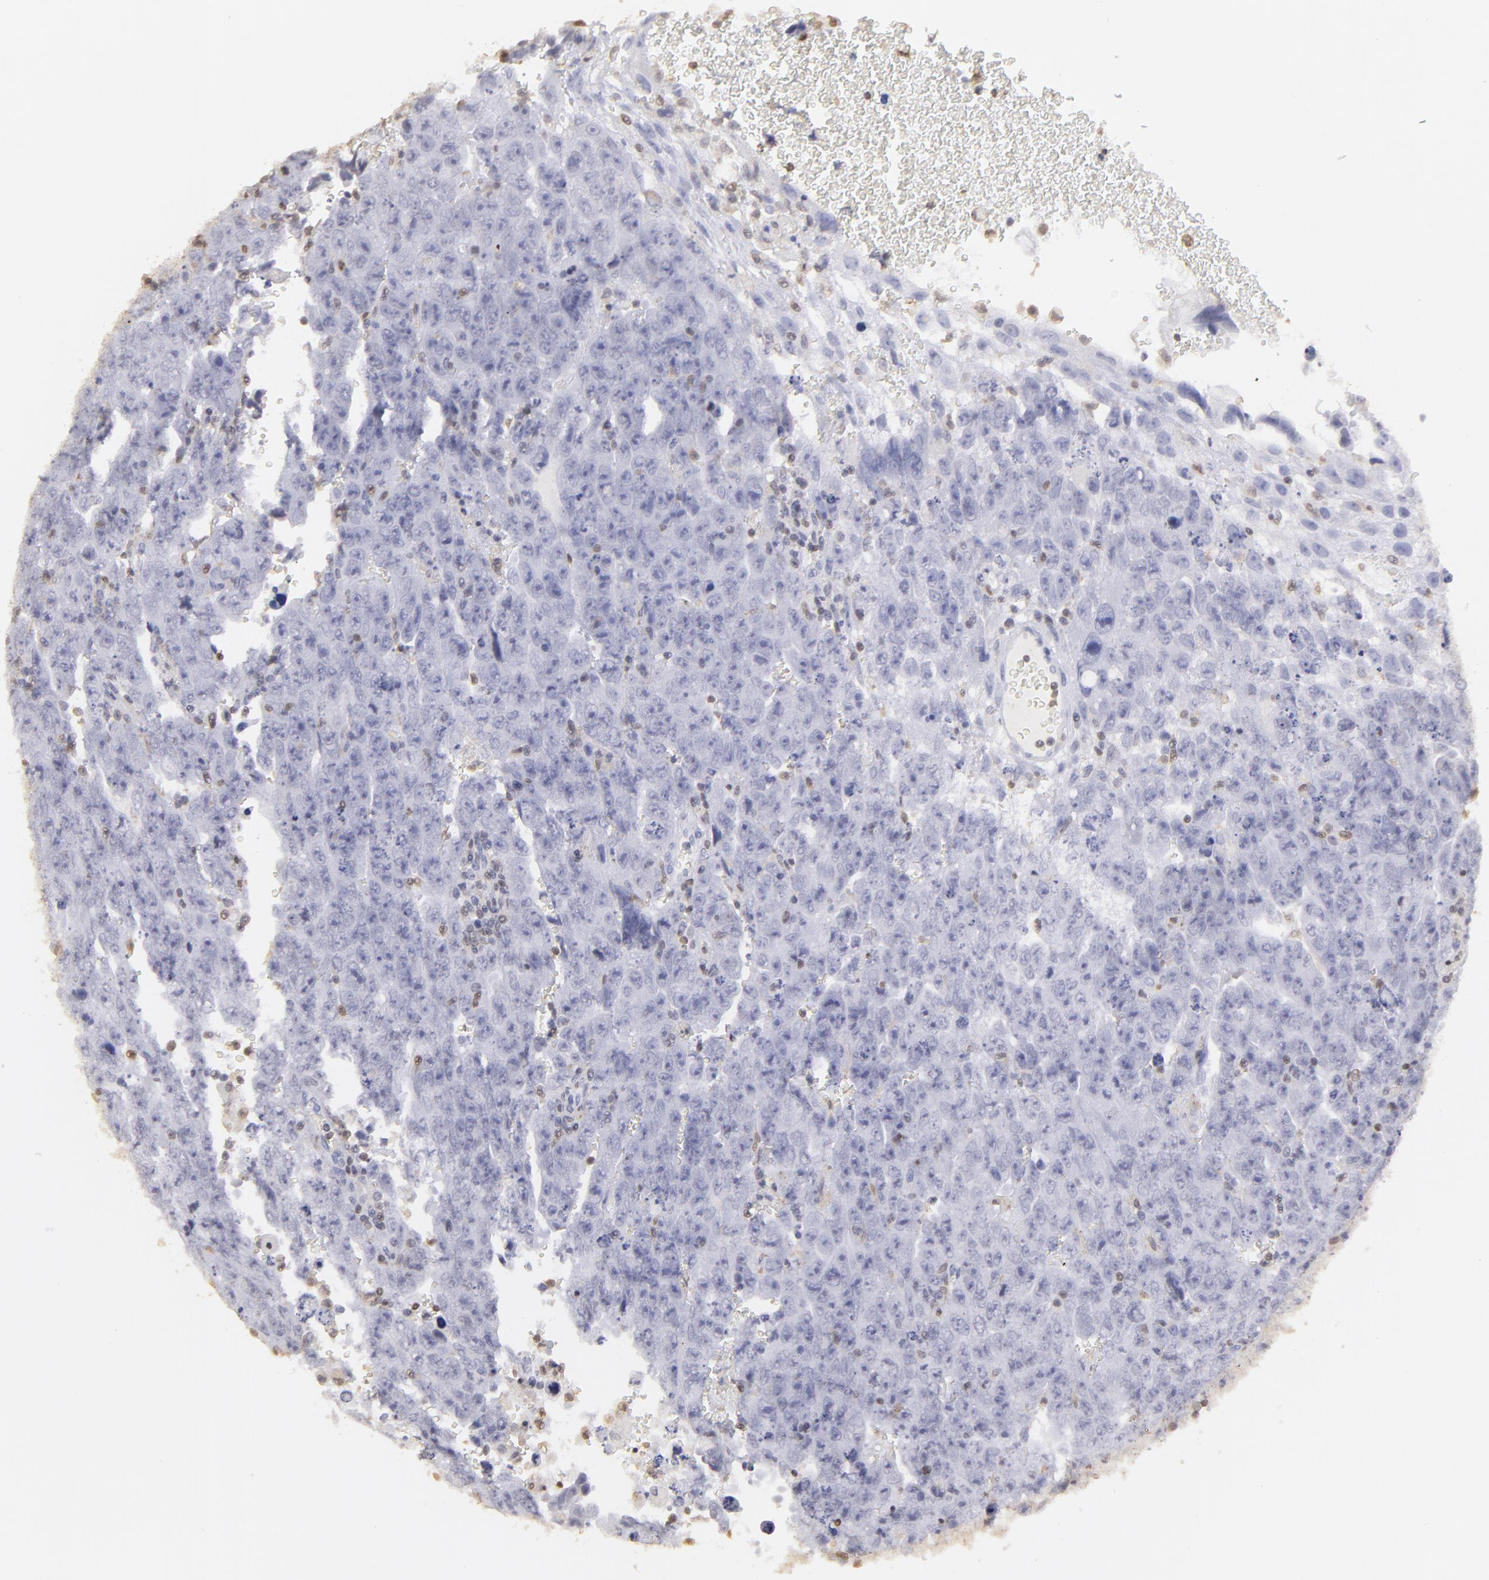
{"staining": {"intensity": "negative", "quantity": "none", "location": "none"}, "tissue": "testis cancer", "cell_type": "Tumor cells", "image_type": "cancer", "snomed": [{"axis": "morphology", "description": "Carcinoma, Embryonal, NOS"}, {"axis": "topography", "description": "Testis"}], "caption": "Immunohistochemical staining of testis embryonal carcinoma reveals no significant positivity in tumor cells.", "gene": "S100A2", "patient": {"sex": "male", "age": 28}}